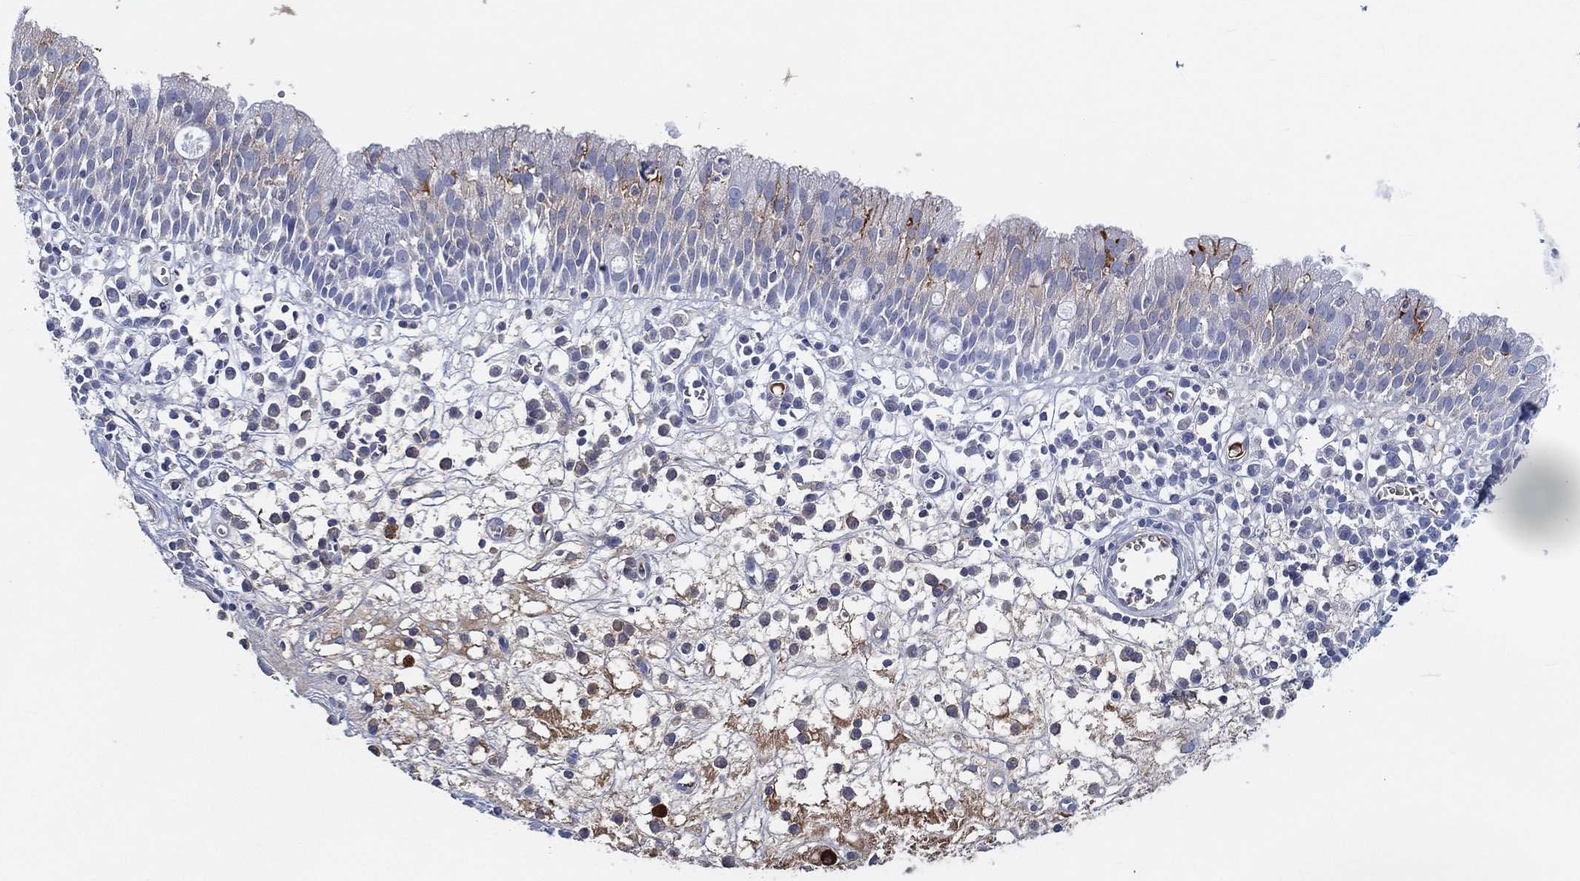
{"staining": {"intensity": "moderate", "quantity": "<25%", "location": "cytoplasmic/membranous"}, "tissue": "nasopharynx", "cell_type": "Respiratory epithelial cells", "image_type": "normal", "snomed": [{"axis": "morphology", "description": "Normal tissue, NOS"}, {"axis": "topography", "description": "Nasopharynx"}], "caption": "This image exhibits immunohistochemistry staining of unremarkable nasopharynx, with low moderate cytoplasmic/membranous positivity in about <25% of respiratory epithelial cells.", "gene": "IFNB1", "patient": {"sex": "female", "age": 77}}